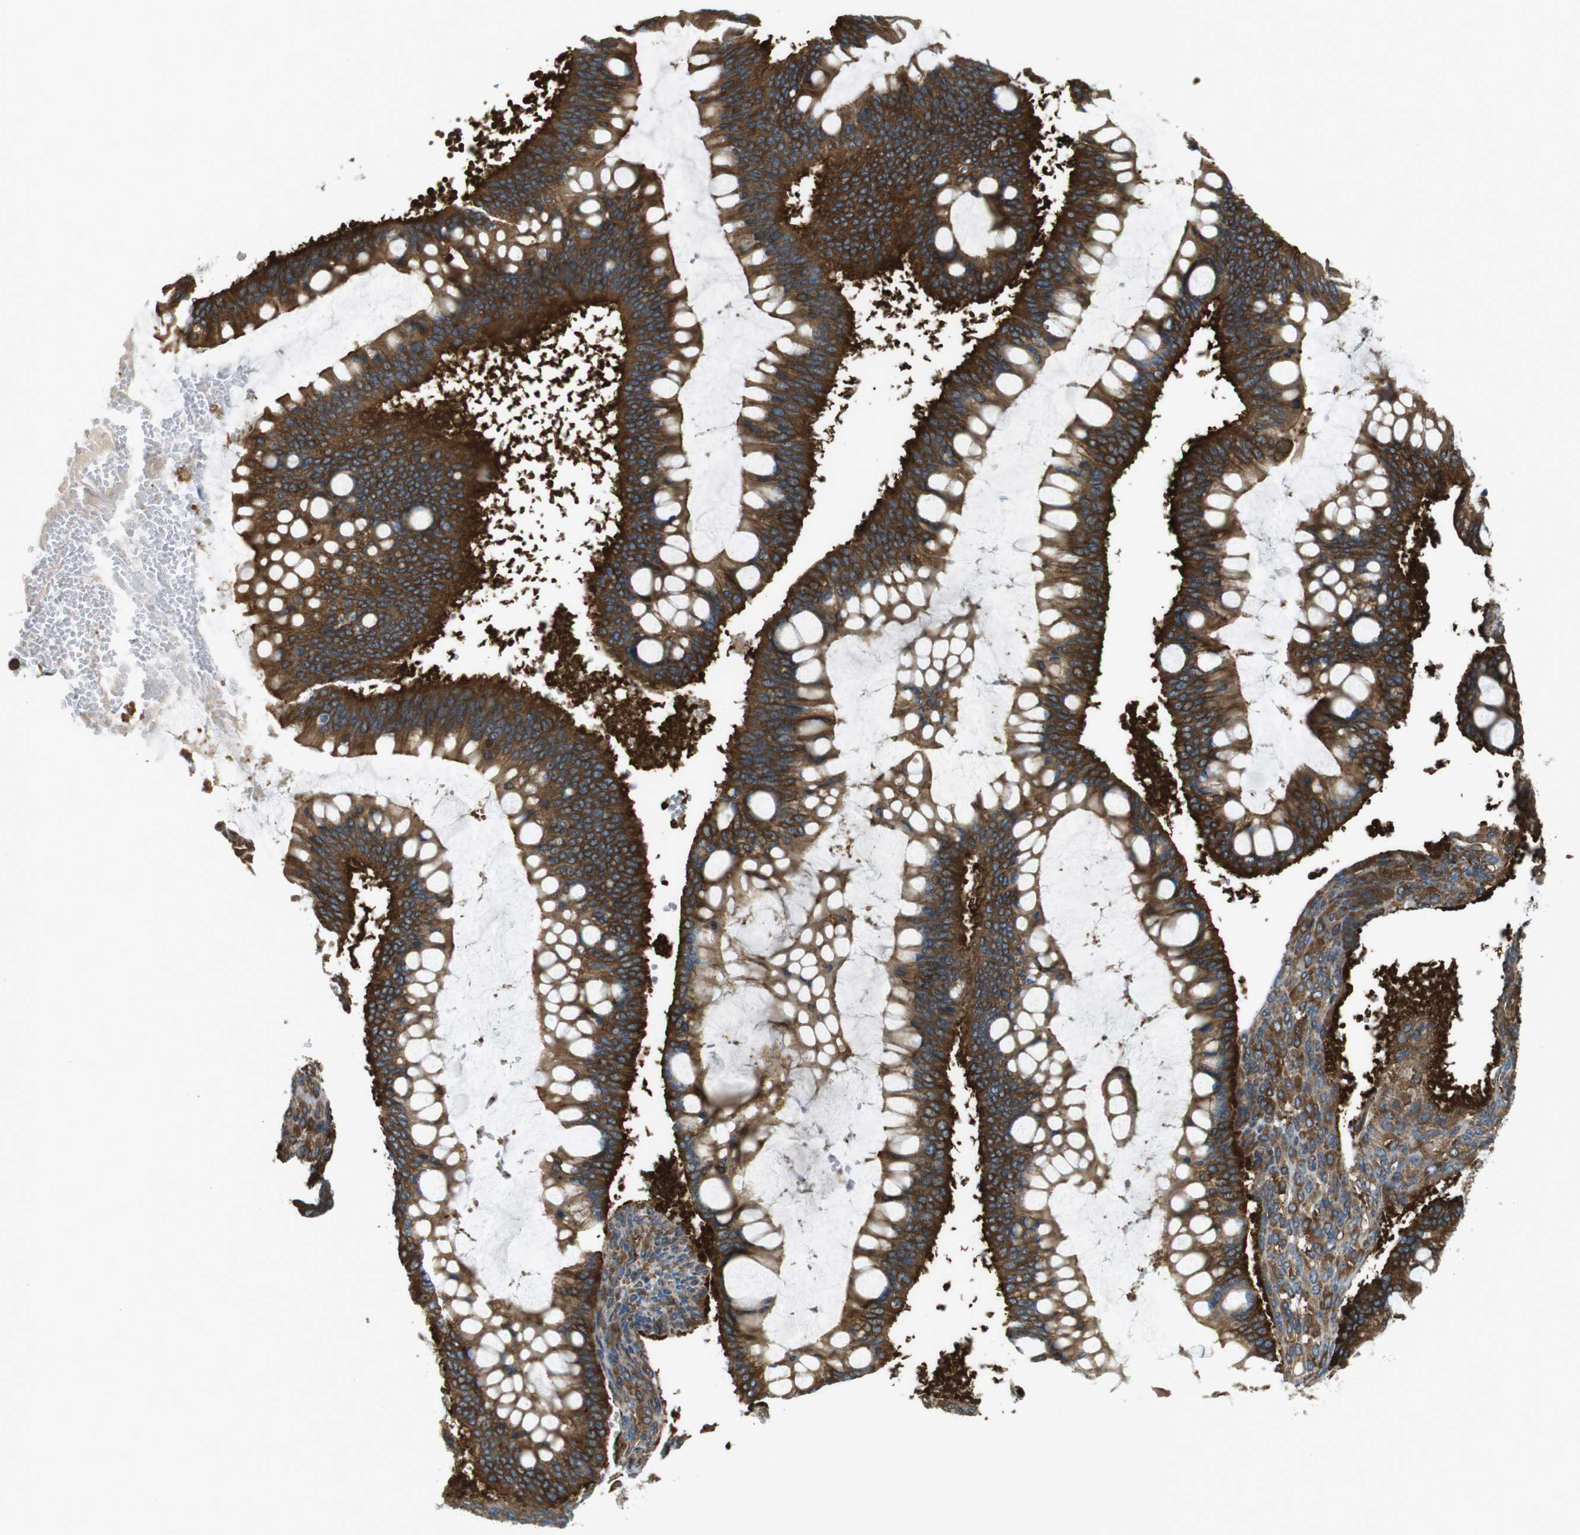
{"staining": {"intensity": "strong", "quantity": ">75%", "location": "cytoplasmic/membranous"}, "tissue": "ovarian cancer", "cell_type": "Tumor cells", "image_type": "cancer", "snomed": [{"axis": "morphology", "description": "Cystadenocarcinoma, mucinous, NOS"}, {"axis": "topography", "description": "Ovary"}], "caption": "DAB immunohistochemical staining of ovarian cancer (mucinous cystadenocarcinoma) shows strong cytoplasmic/membranous protein staining in about >75% of tumor cells.", "gene": "TSC1", "patient": {"sex": "female", "age": 73}}